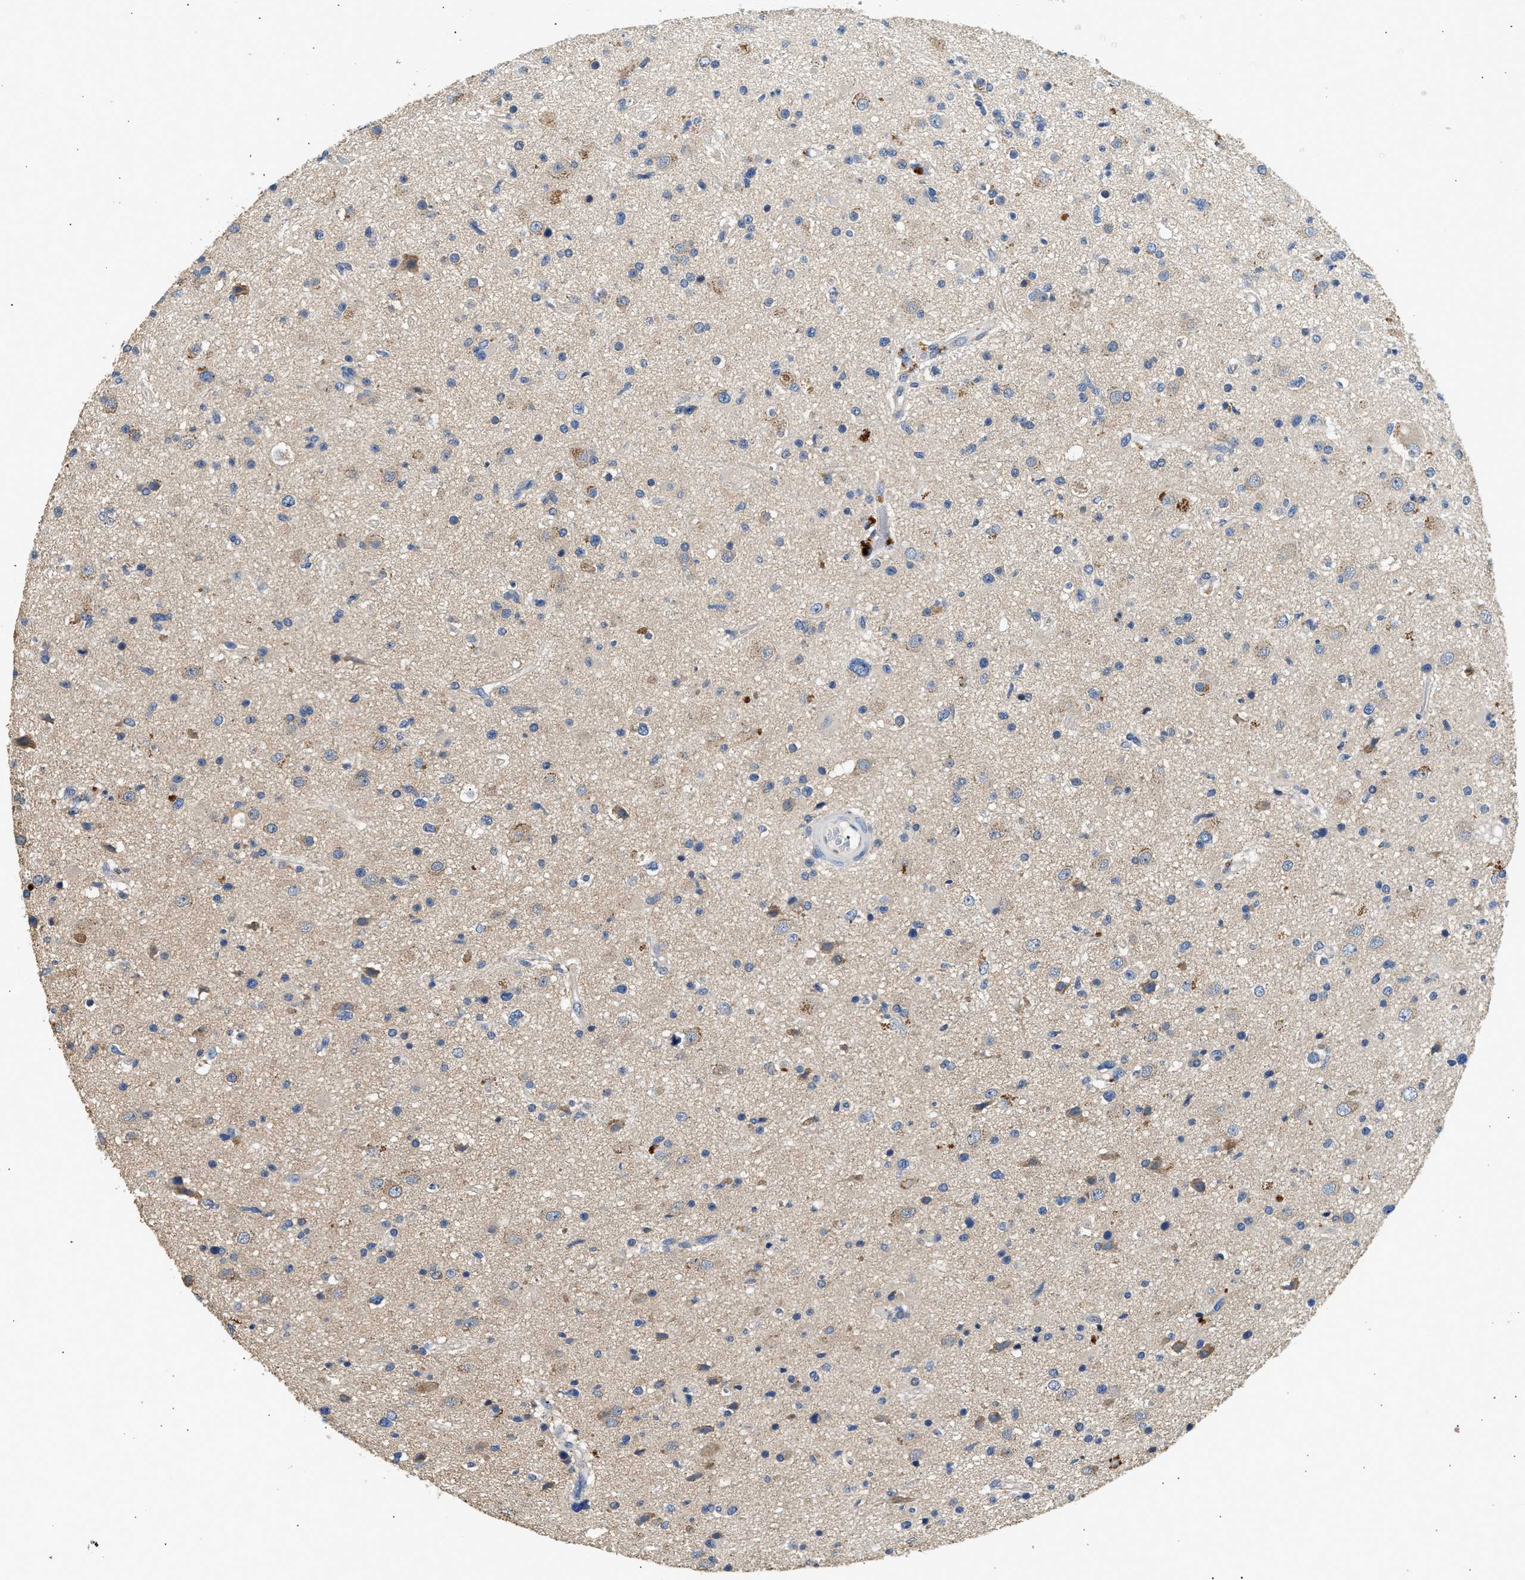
{"staining": {"intensity": "negative", "quantity": "none", "location": "none"}, "tissue": "glioma", "cell_type": "Tumor cells", "image_type": "cancer", "snomed": [{"axis": "morphology", "description": "Glioma, malignant, High grade"}, {"axis": "topography", "description": "Brain"}], "caption": "There is no significant expression in tumor cells of high-grade glioma (malignant). The staining is performed using DAB (3,3'-diaminobenzidine) brown chromogen with nuclei counter-stained in using hematoxylin.", "gene": "WDR31", "patient": {"sex": "male", "age": 33}}